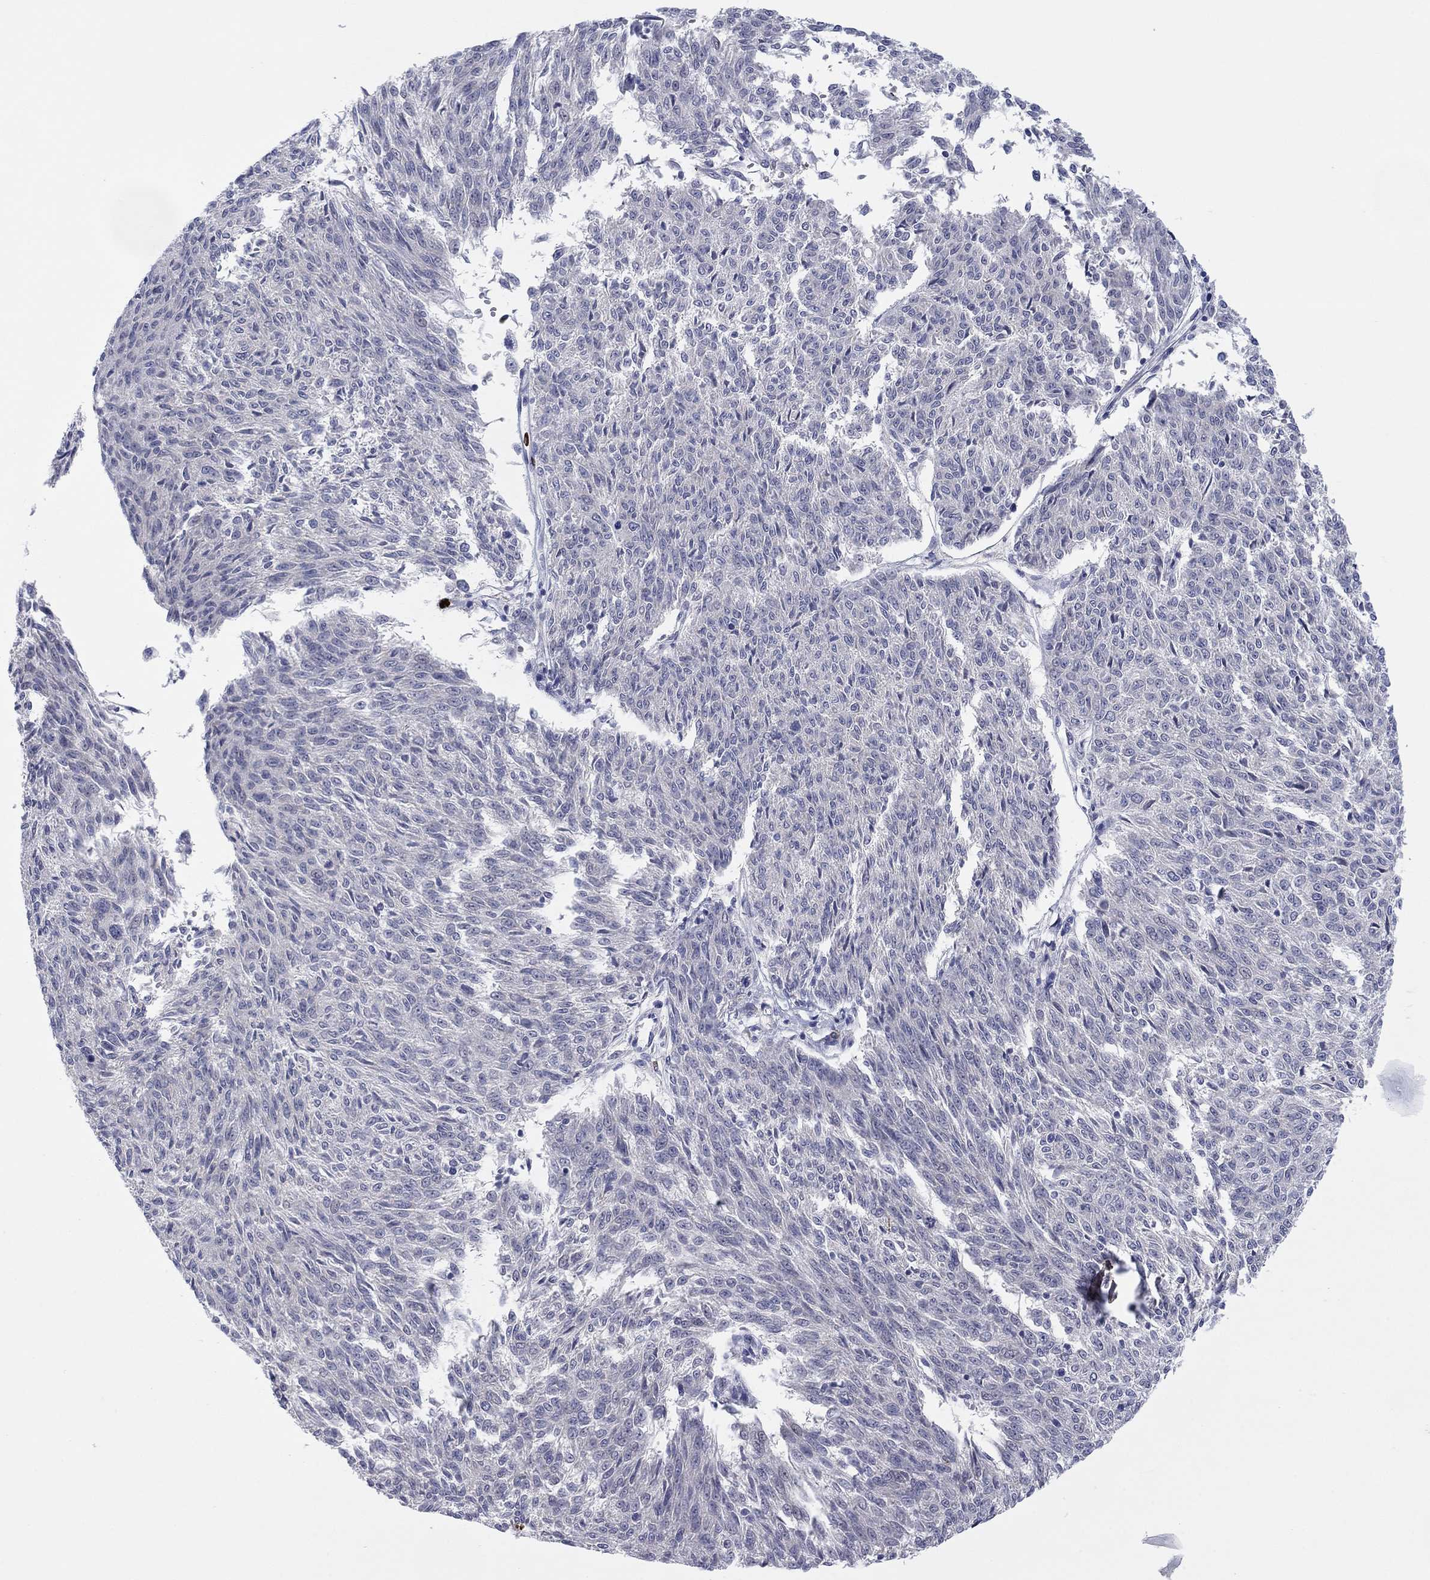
{"staining": {"intensity": "negative", "quantity": "none", "location": "none"}, "tissue": "melanoma", "cell_type": "Tumor cells", "image_type": "cancer", "snomed": [{"axis": "morphology", "description": "Malignant melanoma, NOS"}, {"axis": "topography", "description": "Skin"}], "caption": "This is an immunohistochemistry (IHC) photomicrograph of human malignant melanoma. There is no expression in tumor cells.", "gene": "MTRFR", "patient": {"sex": "female", "age": 72}}